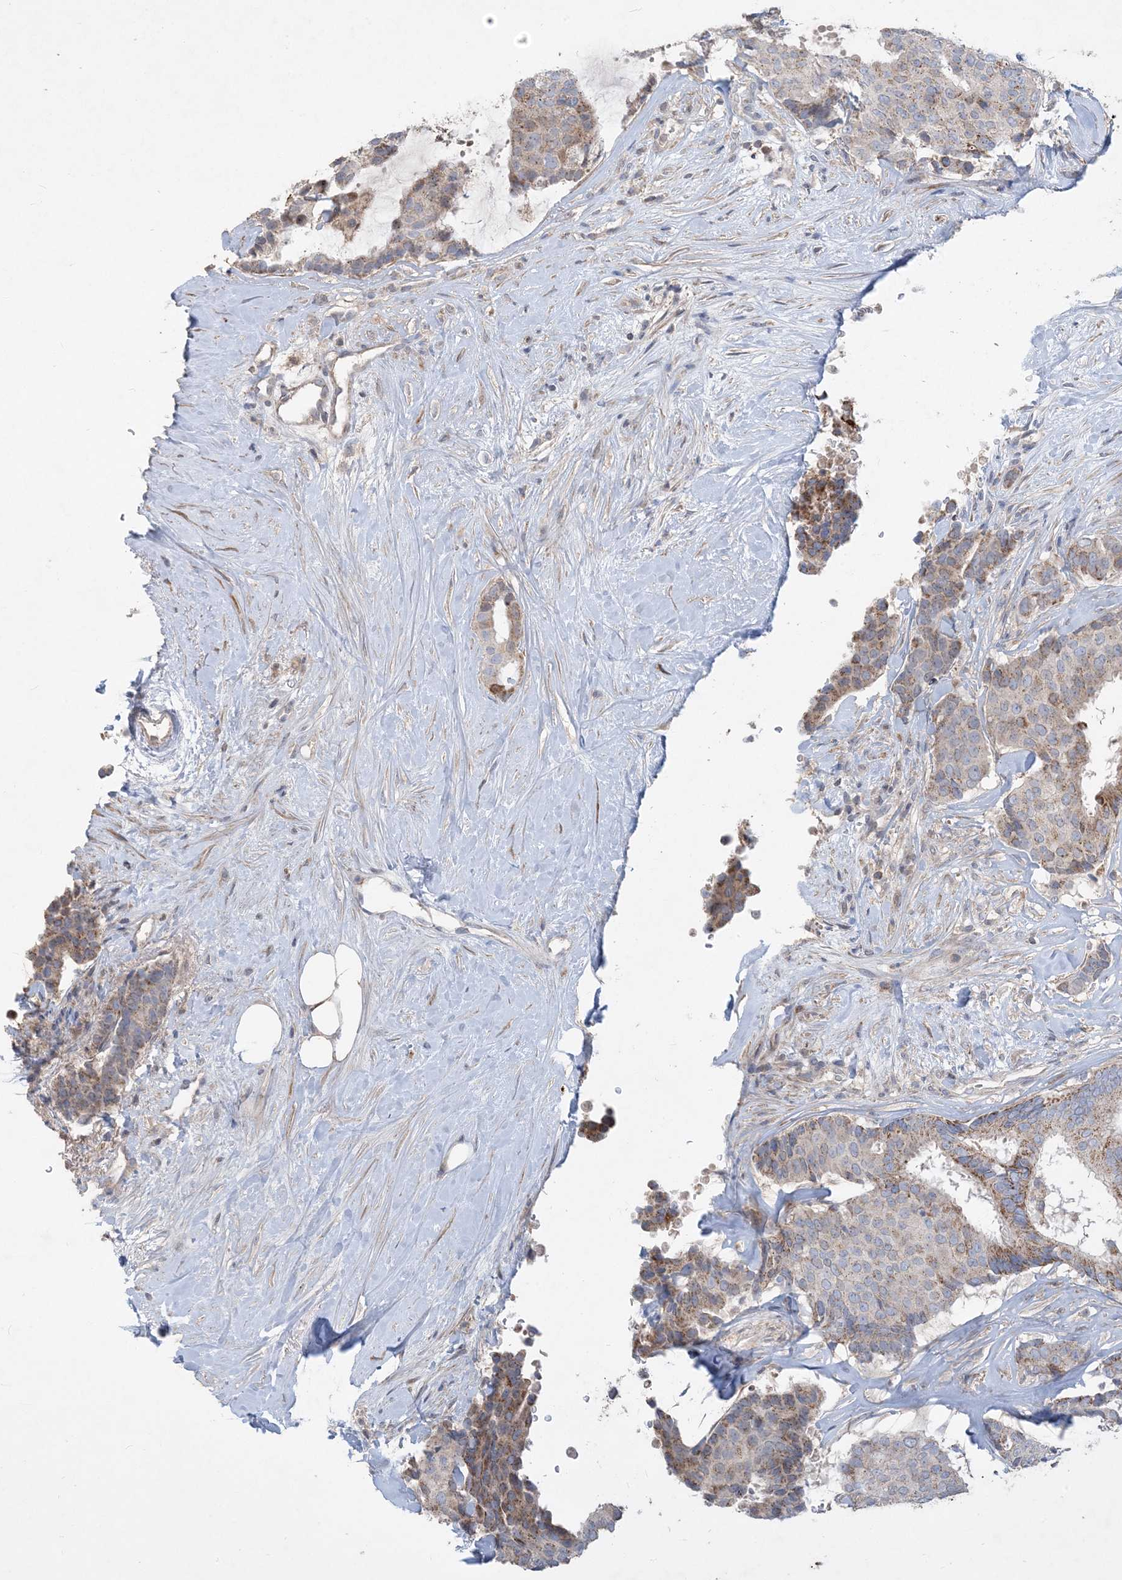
{"staining": {"intensity": "moderate", "quantity": "<25%", "location": "cytoplasmic/membranous"}, "tissue": "breast cancer", "cell_type": "Tumor cells", "image_type": "cancer", "snomed": [{"axis": "morphology", "description": "Duct carcinoma"}, {"axis": "topography", "description": "Breast"}], "caption": "The image demonstrates staining of breast intraductal carcinoma, revealing moderate cytoplasmic/membranous protein expression (brown color) within tumor cells. The staining is performed using DAB (3,3'-diaminobenzidine) brown chromogen to label protein expression. The nuclei are counter-stained blue using hematoxylin.", "gene": "ECHDC1", "patient": {"sex": "female", "age": 75}}